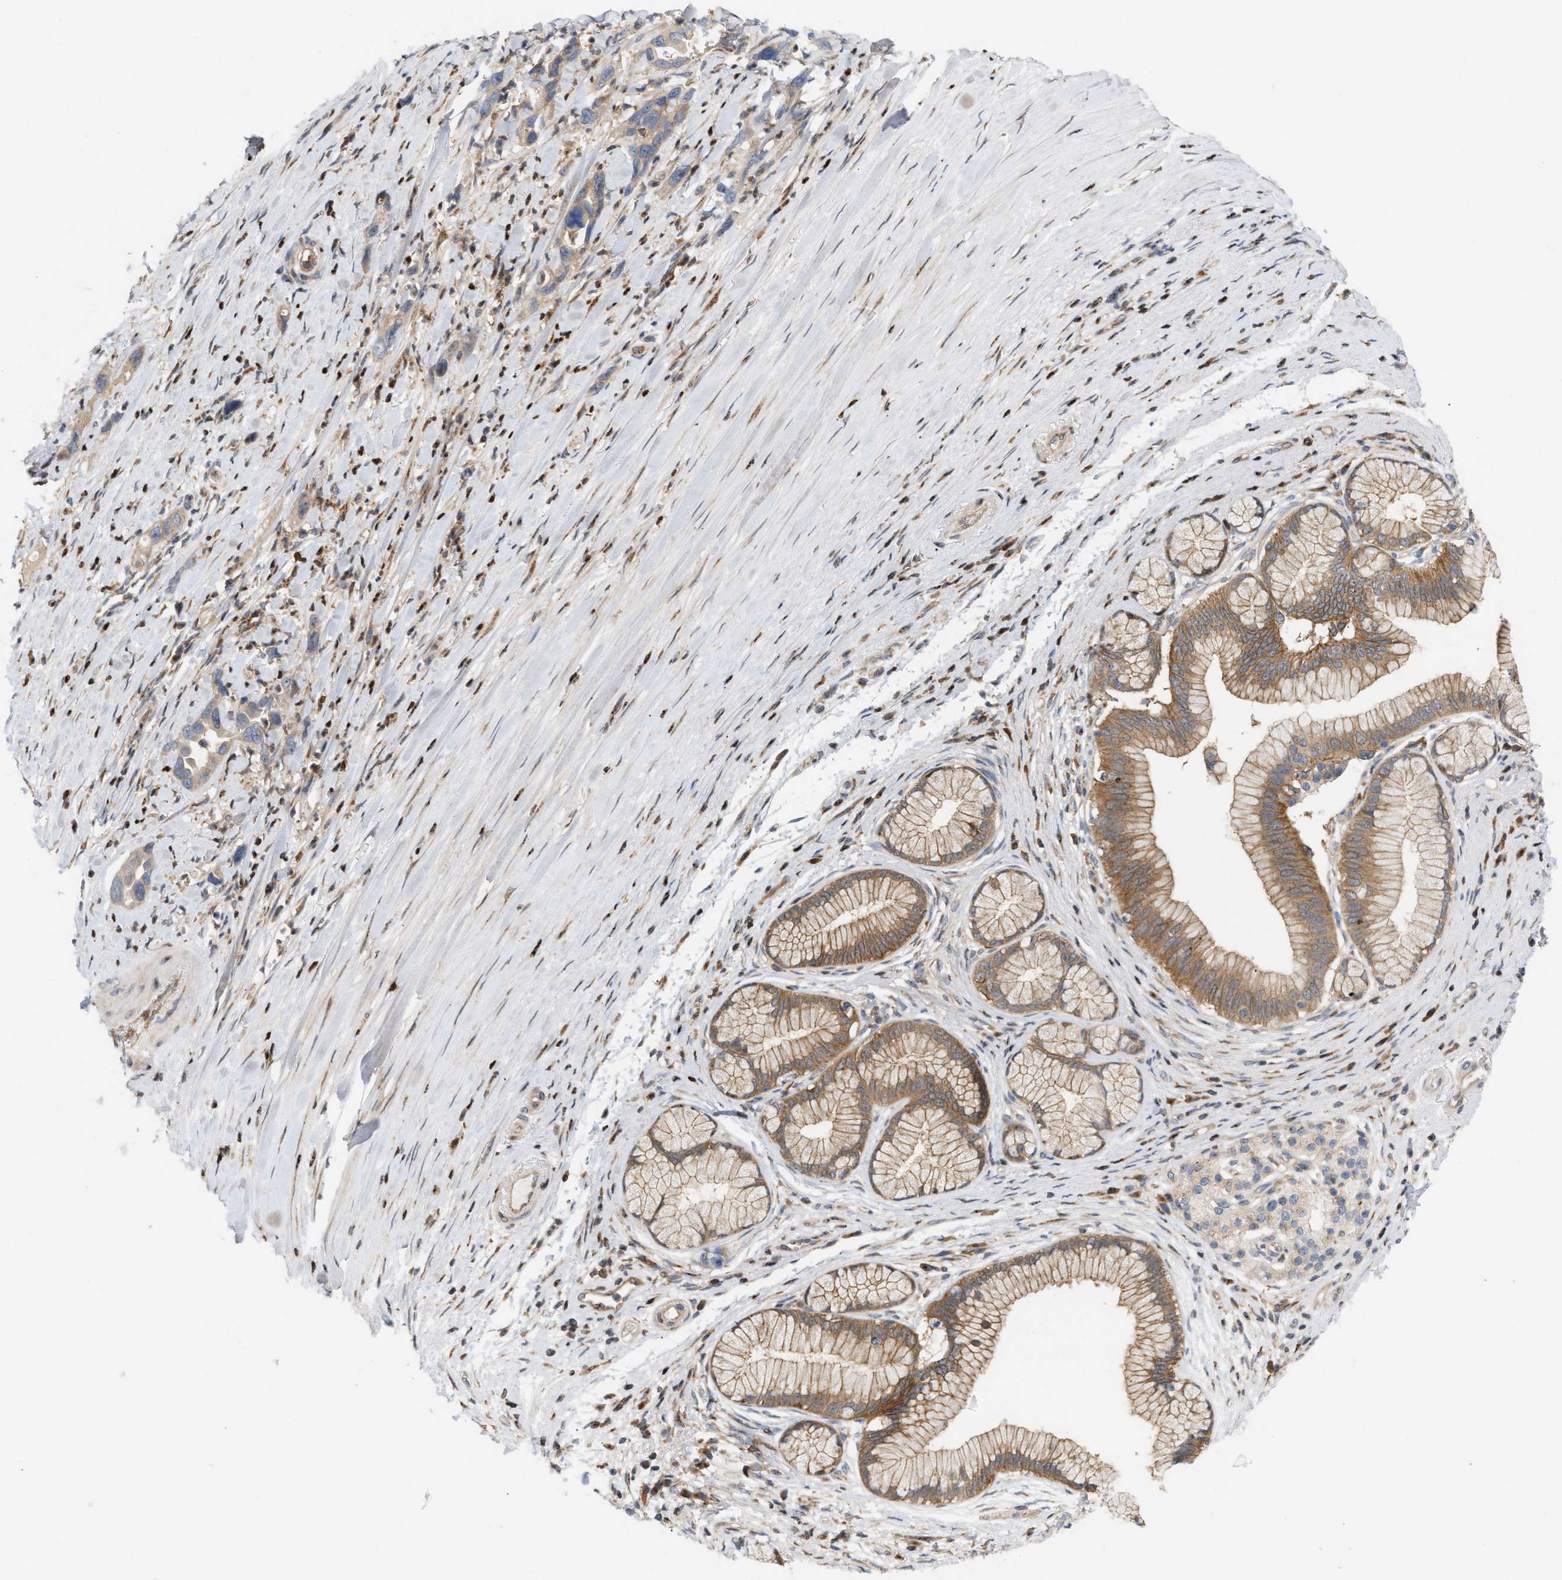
{"staining": {"intensity": "moderate", "quantity": ">75%", "location": "cytoplasmic/membranous"}, "tissue": "pancreatic cancer", "cell_type": "Tumor cells", "image_type": "cancer", "snomed": [{"axis": "morphology", "description": "Adenocarcinoma, NOS"}, {"axis": "topography", "description": "Pancreas"}], "caption": "Protein expression analysis of pancreatic cancer exhibits moderate cytoplasmic/membranous expression in approximately >75% of tumor cells. The protein of interest is stained brown, and the nuclei are stained in blue (DAB IHC with brightfield microscopy, high magnification).", "gene": "DBNL", "patient": {"sex": "female", "age": 70}}